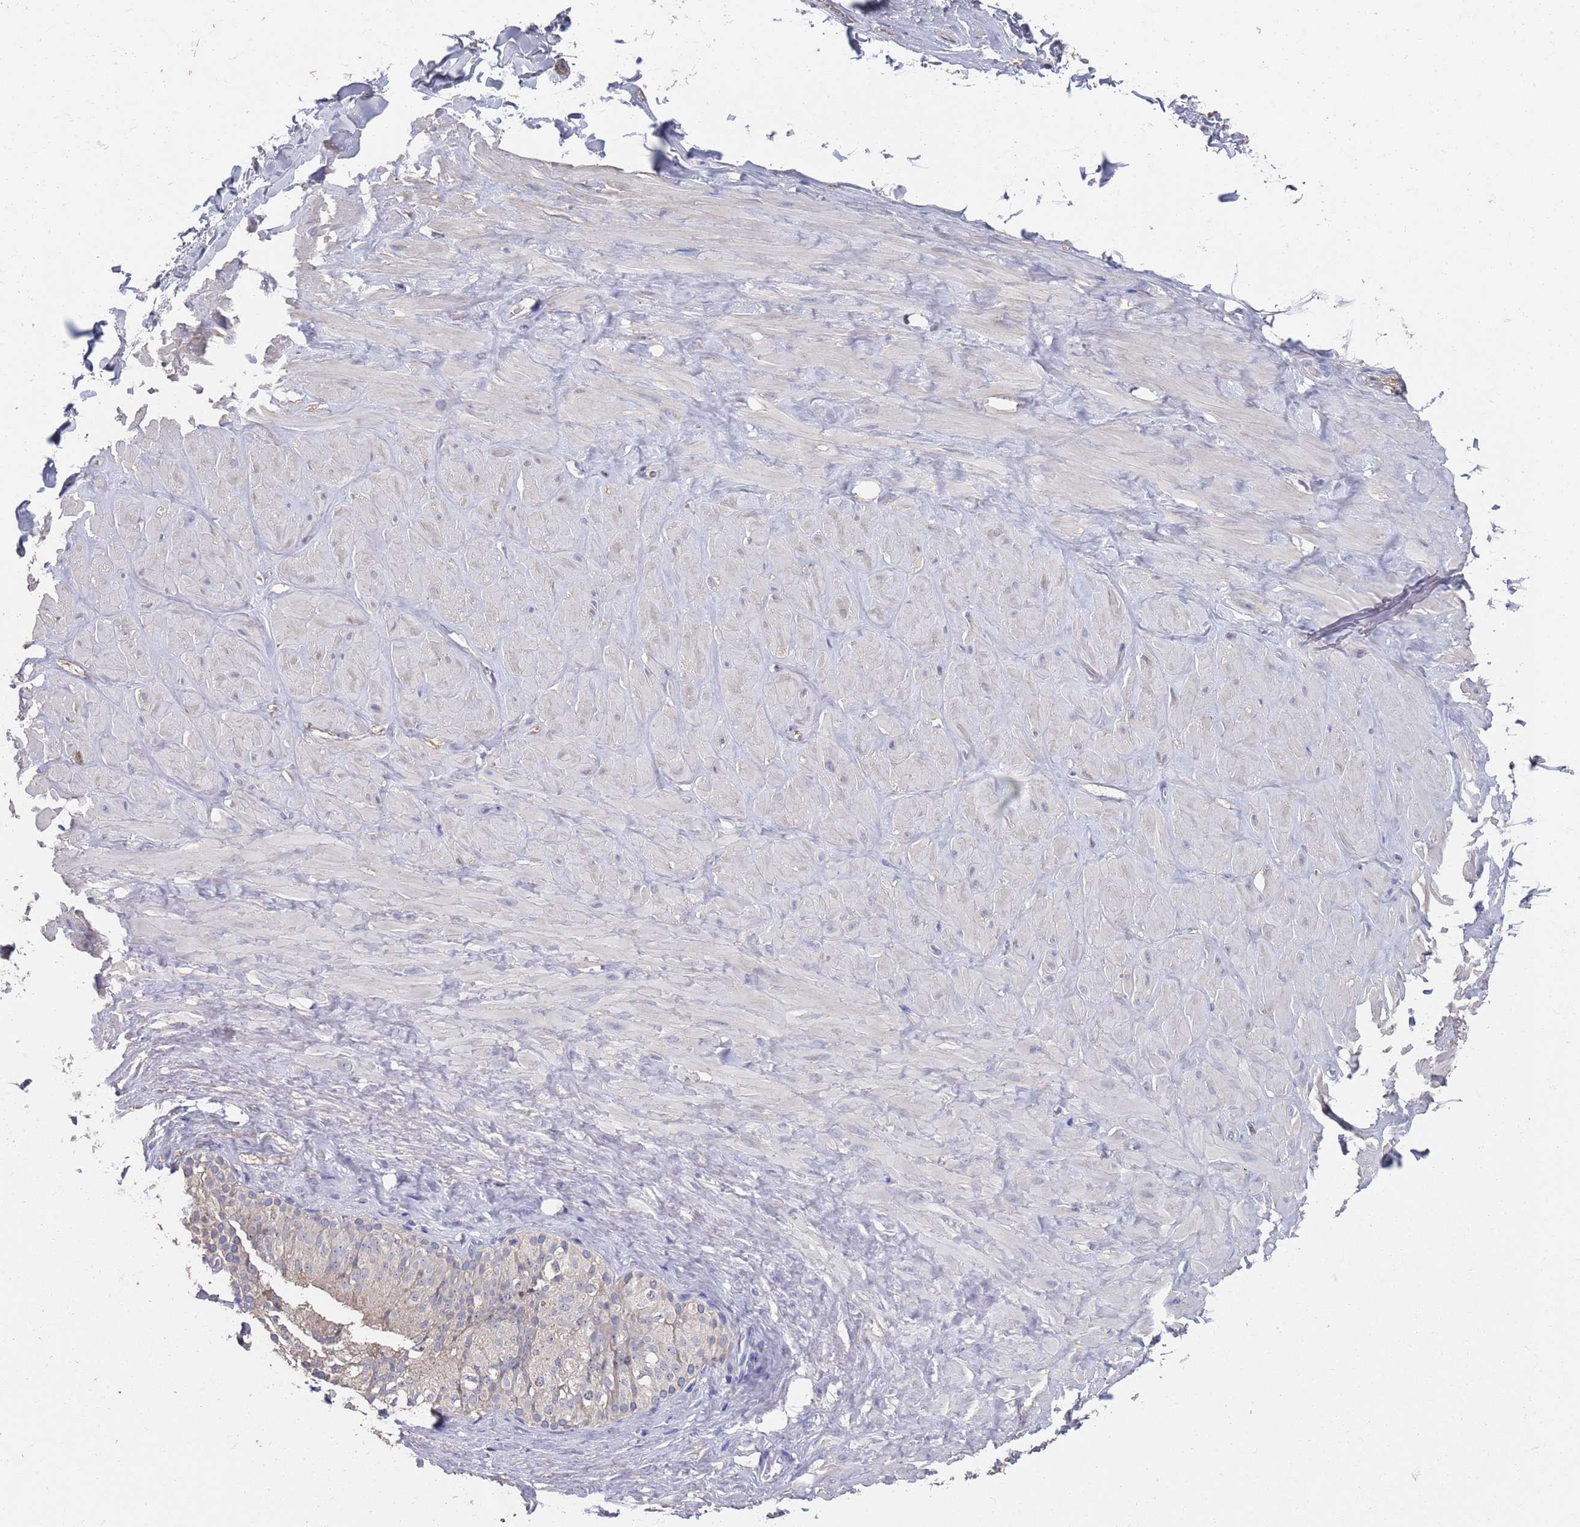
{"staining": {"intensity": "negative", "quantity": "none", "location": "none"}, "tissue": "adipose tissue", "cell_type": "Adipocytes", "image_type": "normal", "snomed": [{"axis": "morphology", "description": "Normal tissue, NOS"}, {"axis": "topography", "description": "Soft tissue"}, {"axis": "topography", "description": "Adipose tissue"}, {"axis": "topography", "description": "Vascular tissue"}, {"axis": "topography", "description": "Peripheral nerve tissue"}], "caption": "DAB immunohistochemical staining of unremarkable human adipose tissue displays no significant staining in adipocytes.", "gene": "BTBD18", "patient": {"sex": "male", "age": 46}}